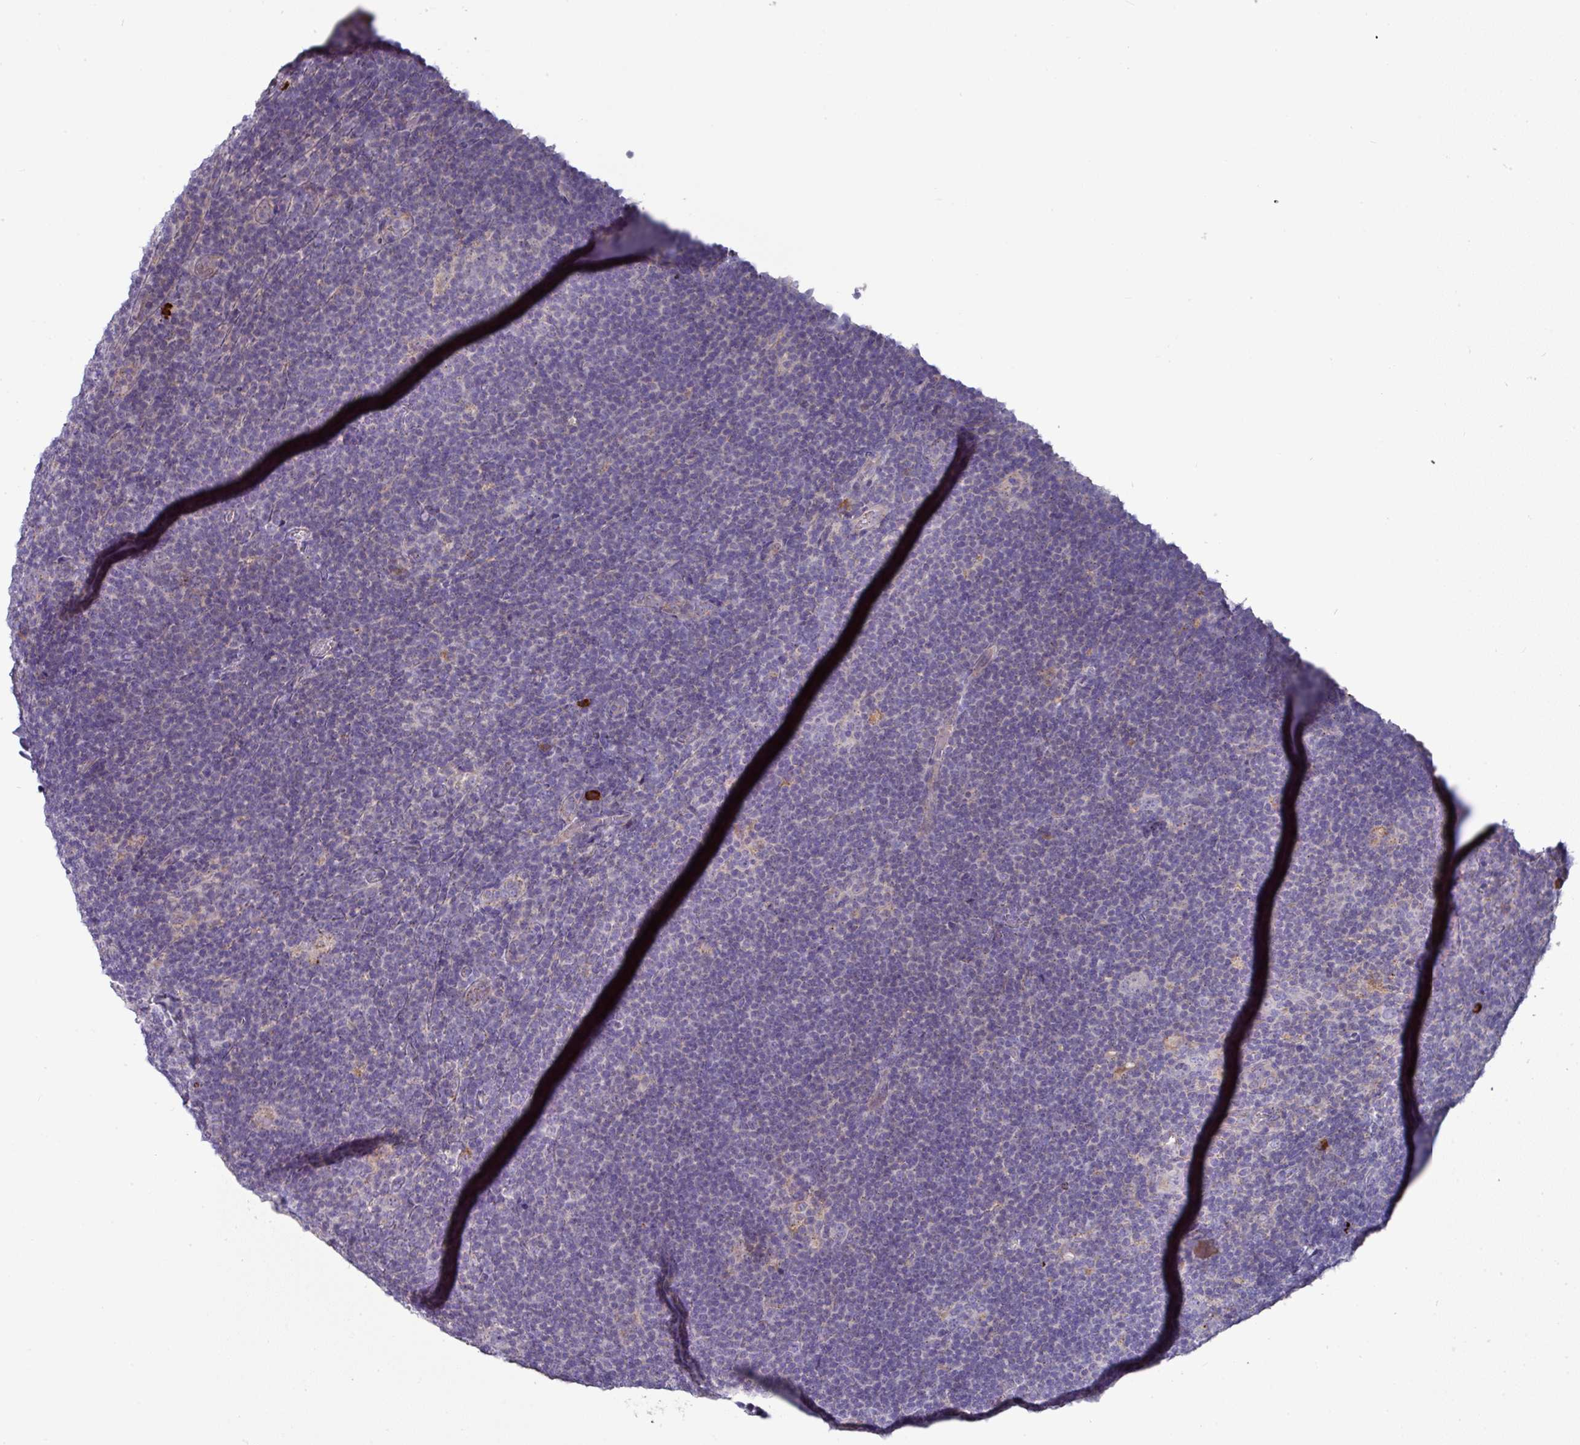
{"staining": {"intensity": "negative", "quantity": "none", "location": "none"}, "tissue": "lymphoma", "cell_type": "Tumor cells", "image_type": "cancer", "snomed": [{"axis": "morphology", "description": "Hodgkin's disease, NOS"}, {"axis": "topography", "description": "Lymph node"}], "caption": "A photomicrograph of lymphoma stained for a protein exhibits no brown staining in tumor cells. (Immunohistochemistry, brightfield microscopy, high magnification).", "gene": "IL4R", "patient": {"sex": "female", "age": 57}}